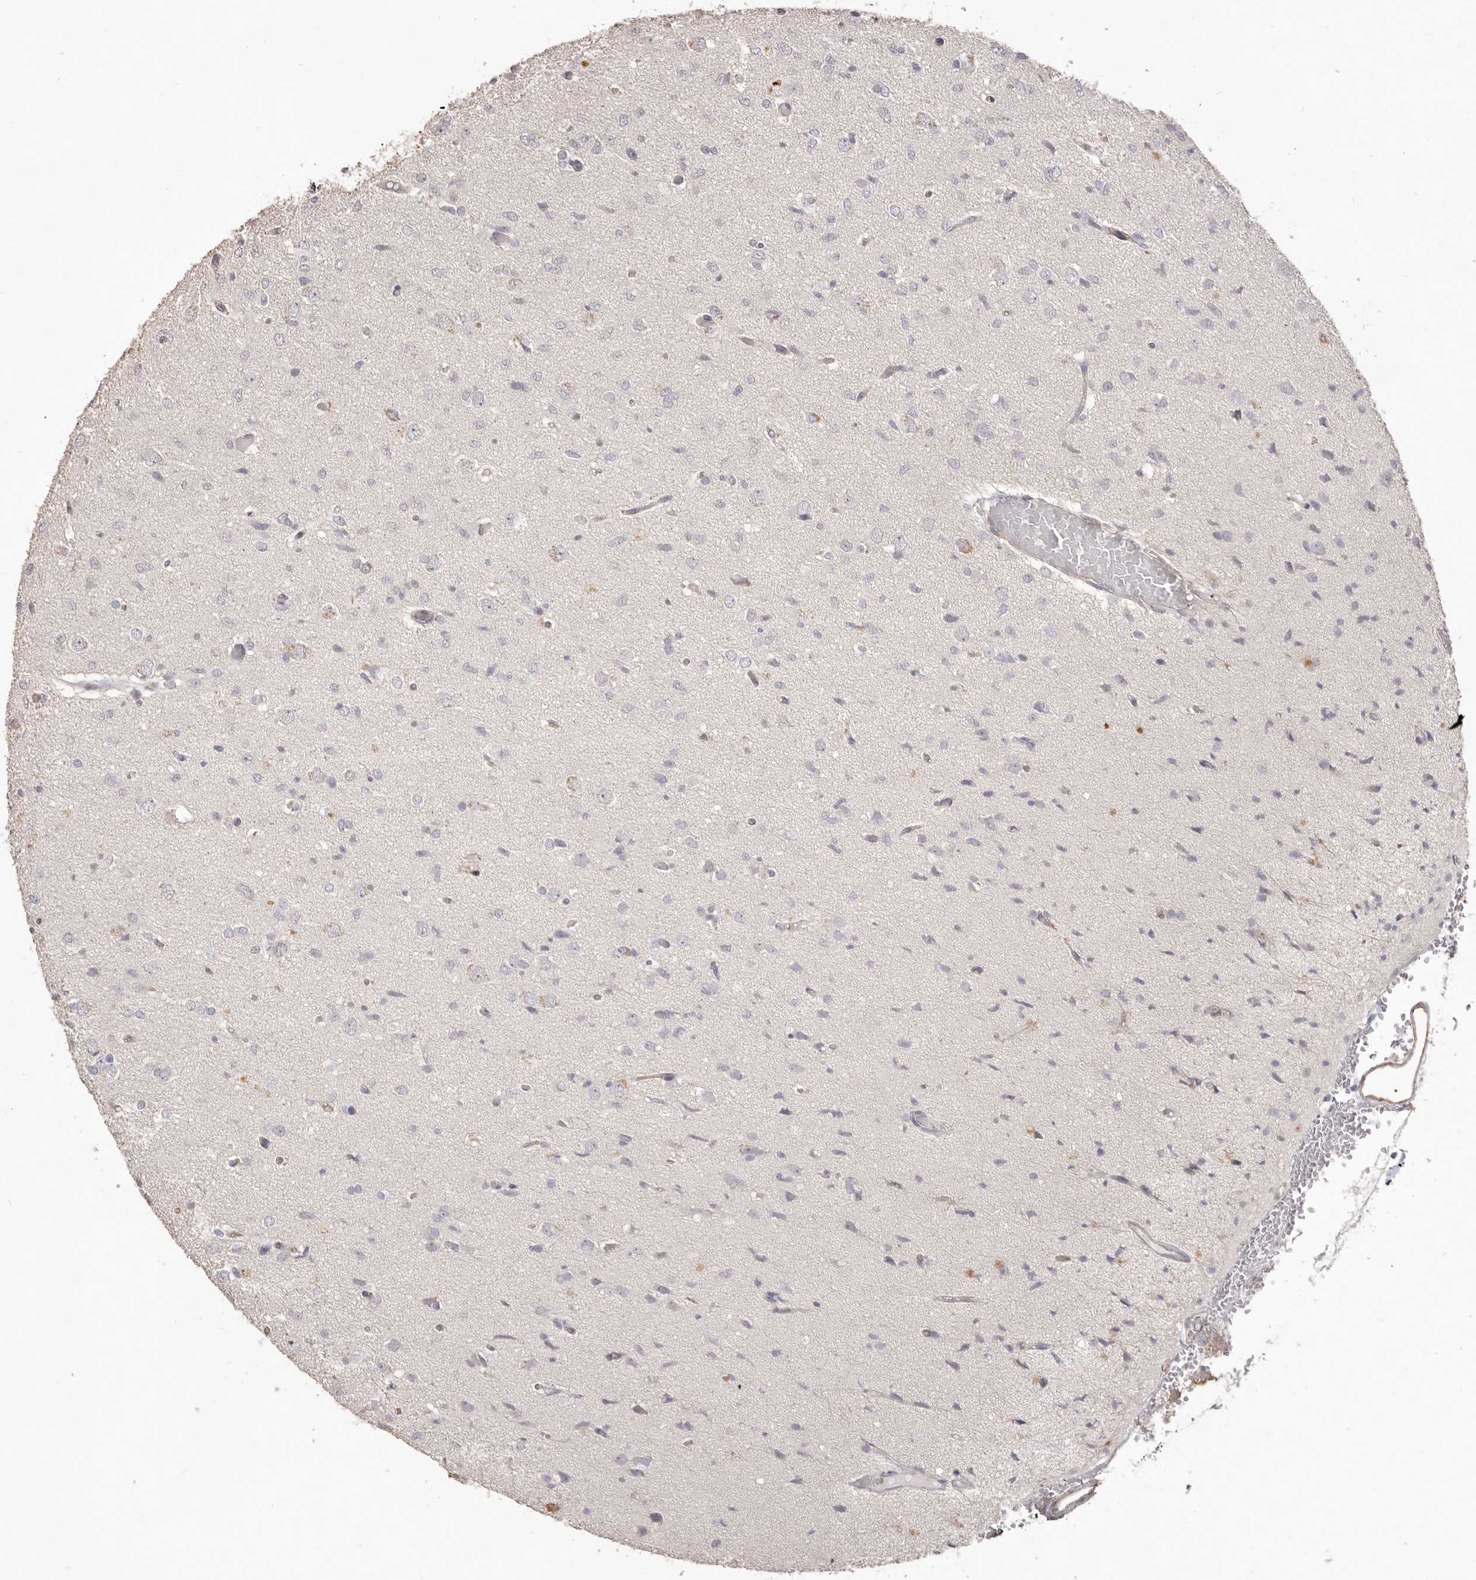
{"staining": {"intensity": "negative", "quantity": "none", "location": "none"}, "tissue": "glioma", "cell_type": "Tumor cells", "image_type": "cancer", "snomed": [{"axis": "morphology", "description": "Glioma, malignant, High grade"}, {"axis": "topography", "description": "Brain"}], "caption": "Immunohistochemistry photomicrograph of neoplastic tissue: glioma stained with DAB (3,3'-diaminobenzidine) exhibits no significant protein expression in tumor cells.", "gene": "ZYG11B", "patient": {"sex": "female", "age": 59}}